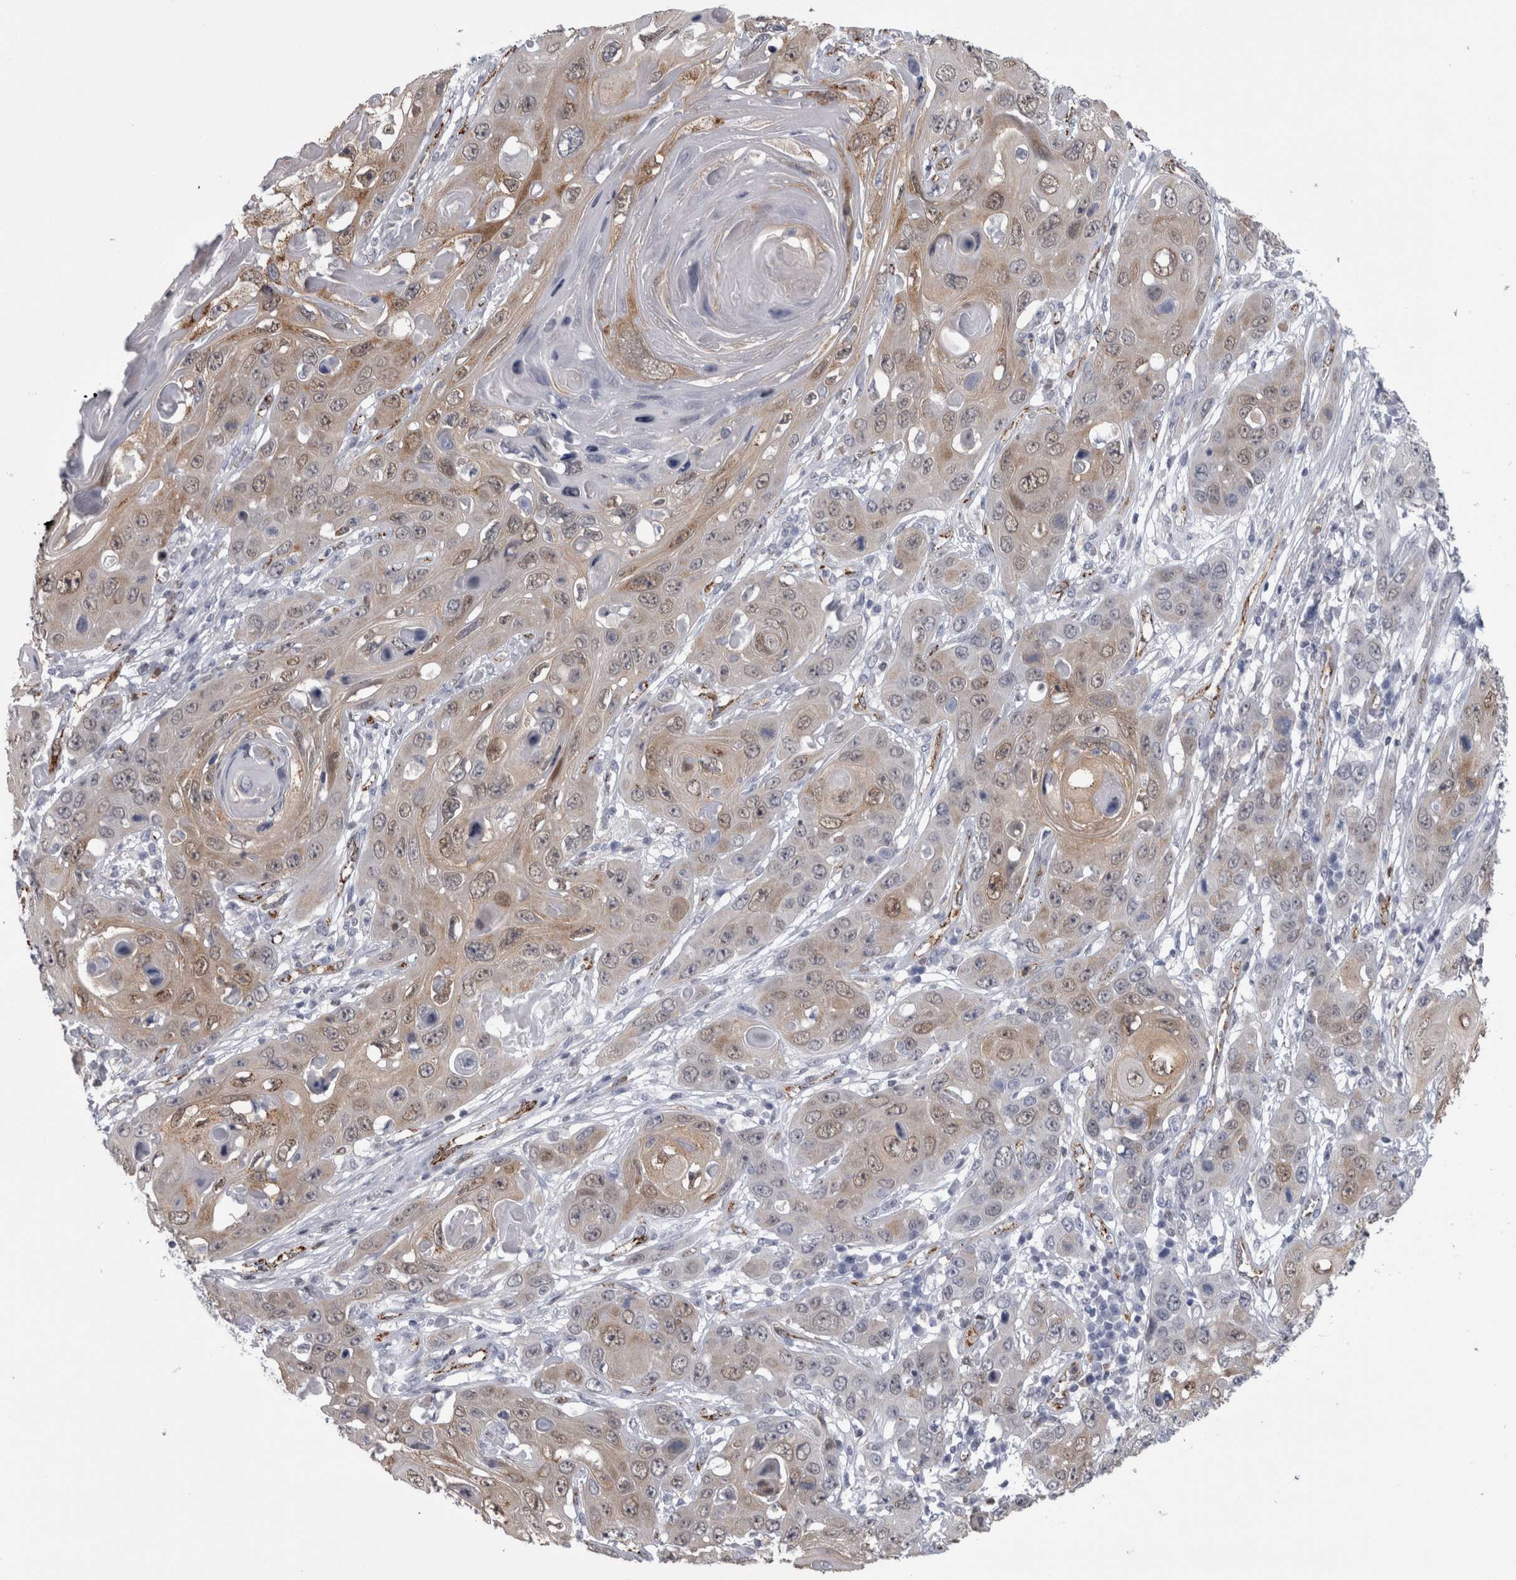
{"staining": {"intensity": "moderate", "quantity": "25%-75%", "location": "cytoplasmic/membranous"}, "tissue": "skin cancer", "cell_type": "Tumor cells", "image_type": "cancer", "snomed": [{"axis": "morphology", "description": "Squamous cell carcinoma, NOS"}, {"axis": "topography", "description": "Skin"}], "caption": "The histopathology image reveals staining of skin cancer (squamous cell carcinoma), revealing moderate cytoplasmic/membranous protein expression (brown color) within tumor cells.", "gene": "ACOT7", "patient": {"sex": "male", "age": 55}}